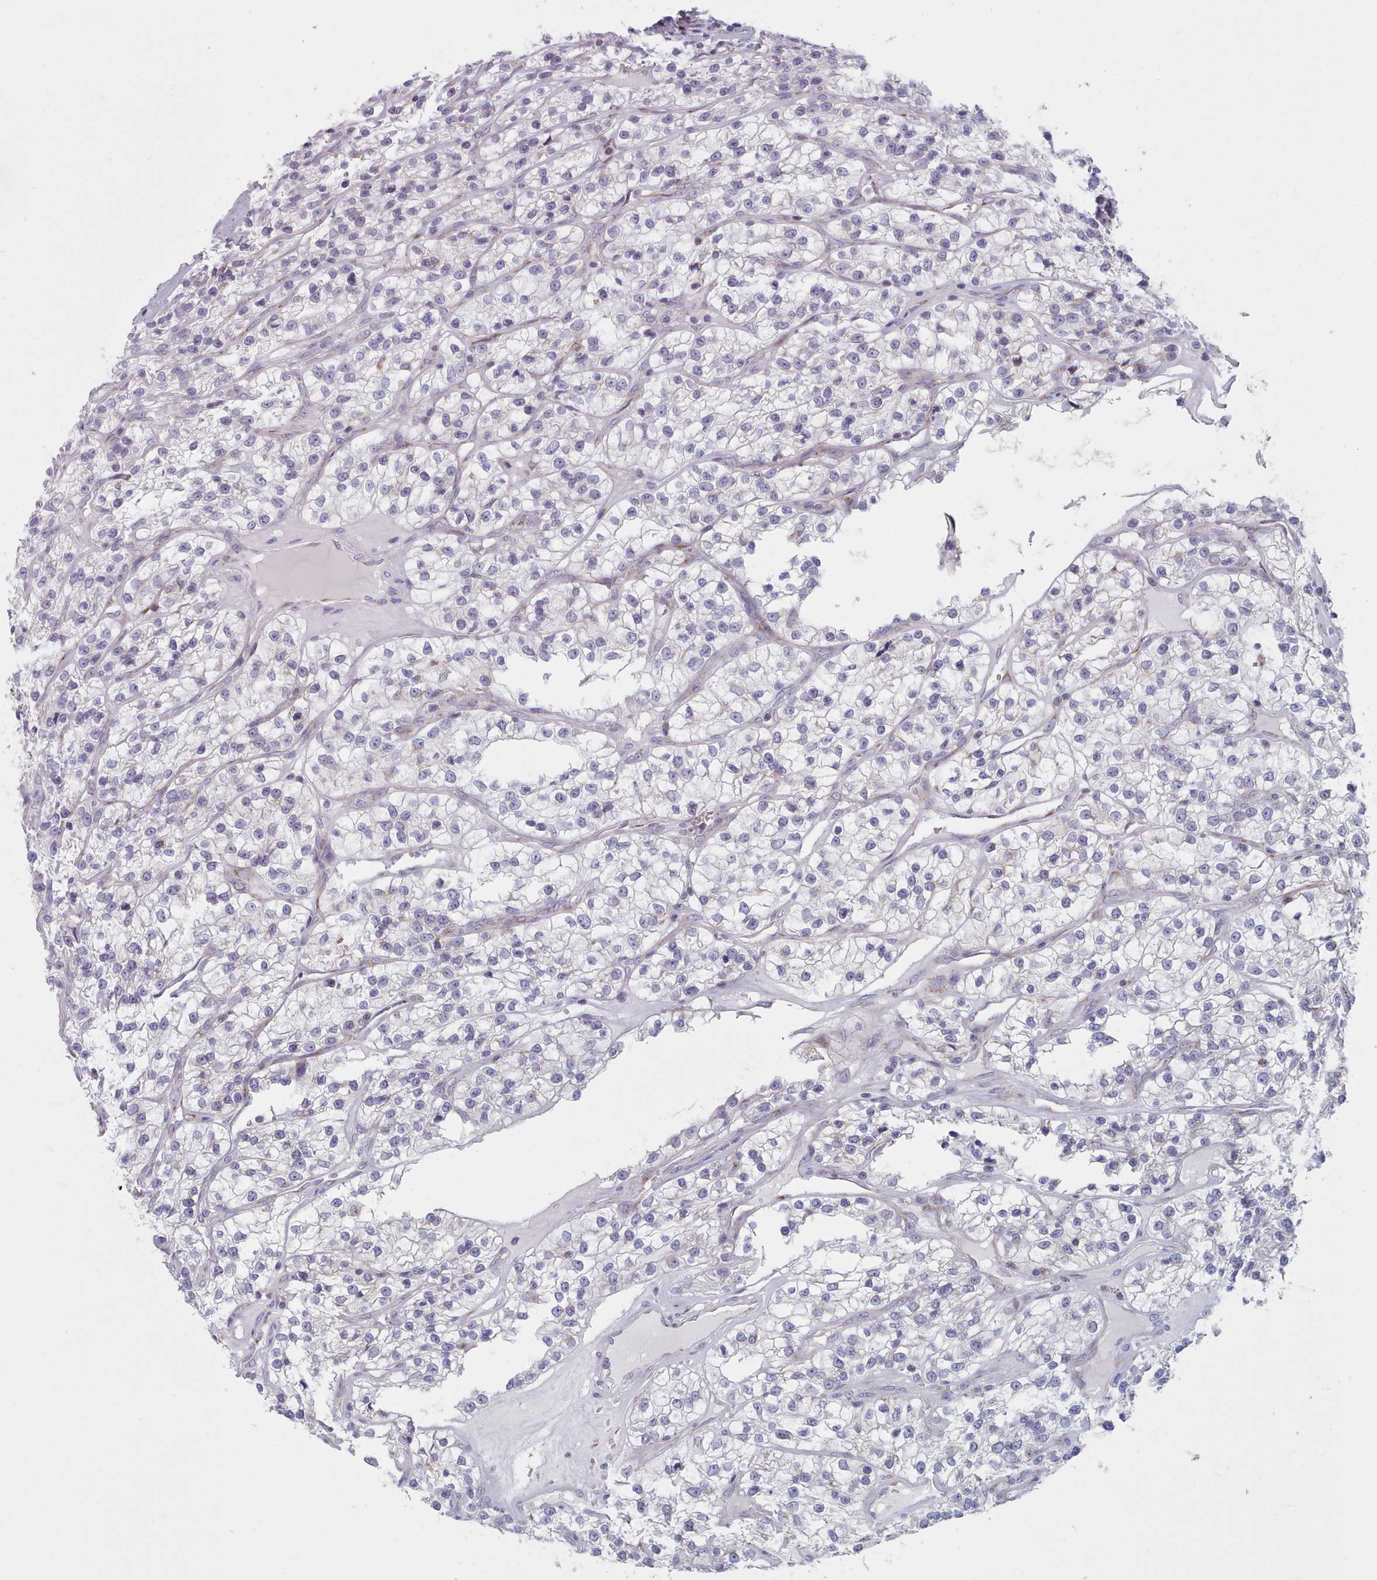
{"staining": {"intensity": "negative", "quantity": "none", "location": "none"}, "tissue": "renal cancer", "cell_type": "Tumor cells", "image_type": "cancer", "snomed": [{"axis": "morphology", "description": "Adenocarcinoma, NOS"}, {"axis": "topography", "description": "Kidney"}], "caption": "An IHC image of renal adenocarcinoma is shown. There is no staining in tumor cells of renal adenocarcinoma.", "gene": "FAM170B", "patient": {"sex": "female", "age": 57}}